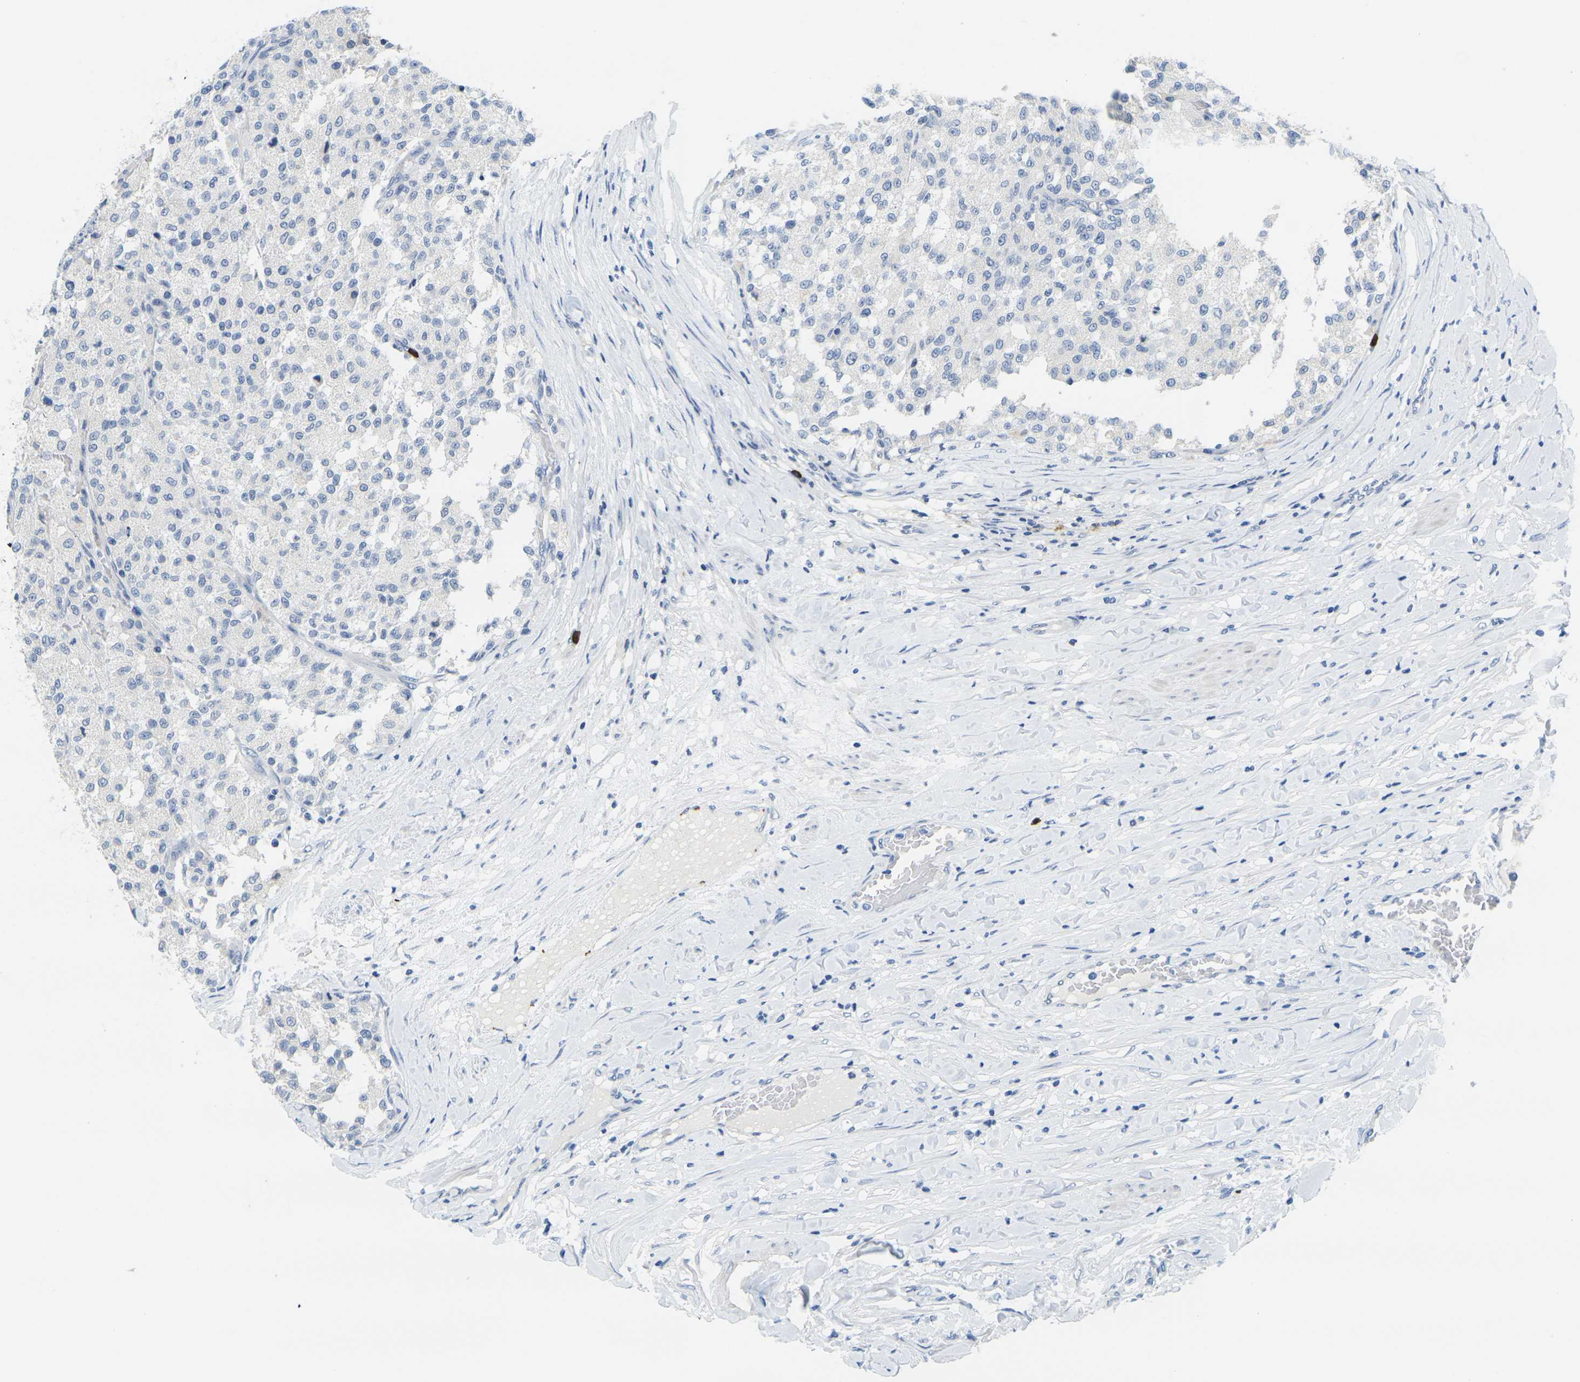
{"staining": {"intensity": "negative", "quantity": "none", "location": "none"}, "tissue": "testis cancer", "cell_type": "Tumor cells", "image_type": "cancer", "snomed": [{"axis": "morphology", "description": "Seminoma, NOS"}, {"axis": "topography", "description": "Testis"}], "caption": "IHC of testis cancer shows no staining in tumor cells. (Stains: DAB (3,3'-diaminobenzidine) immunohistochemistry with hematoxylin counter stain, Microscopy: brightfield microscopy at high magnification).", "gene": "GPR15", "patient": {"sex": "male", "age": 59}}